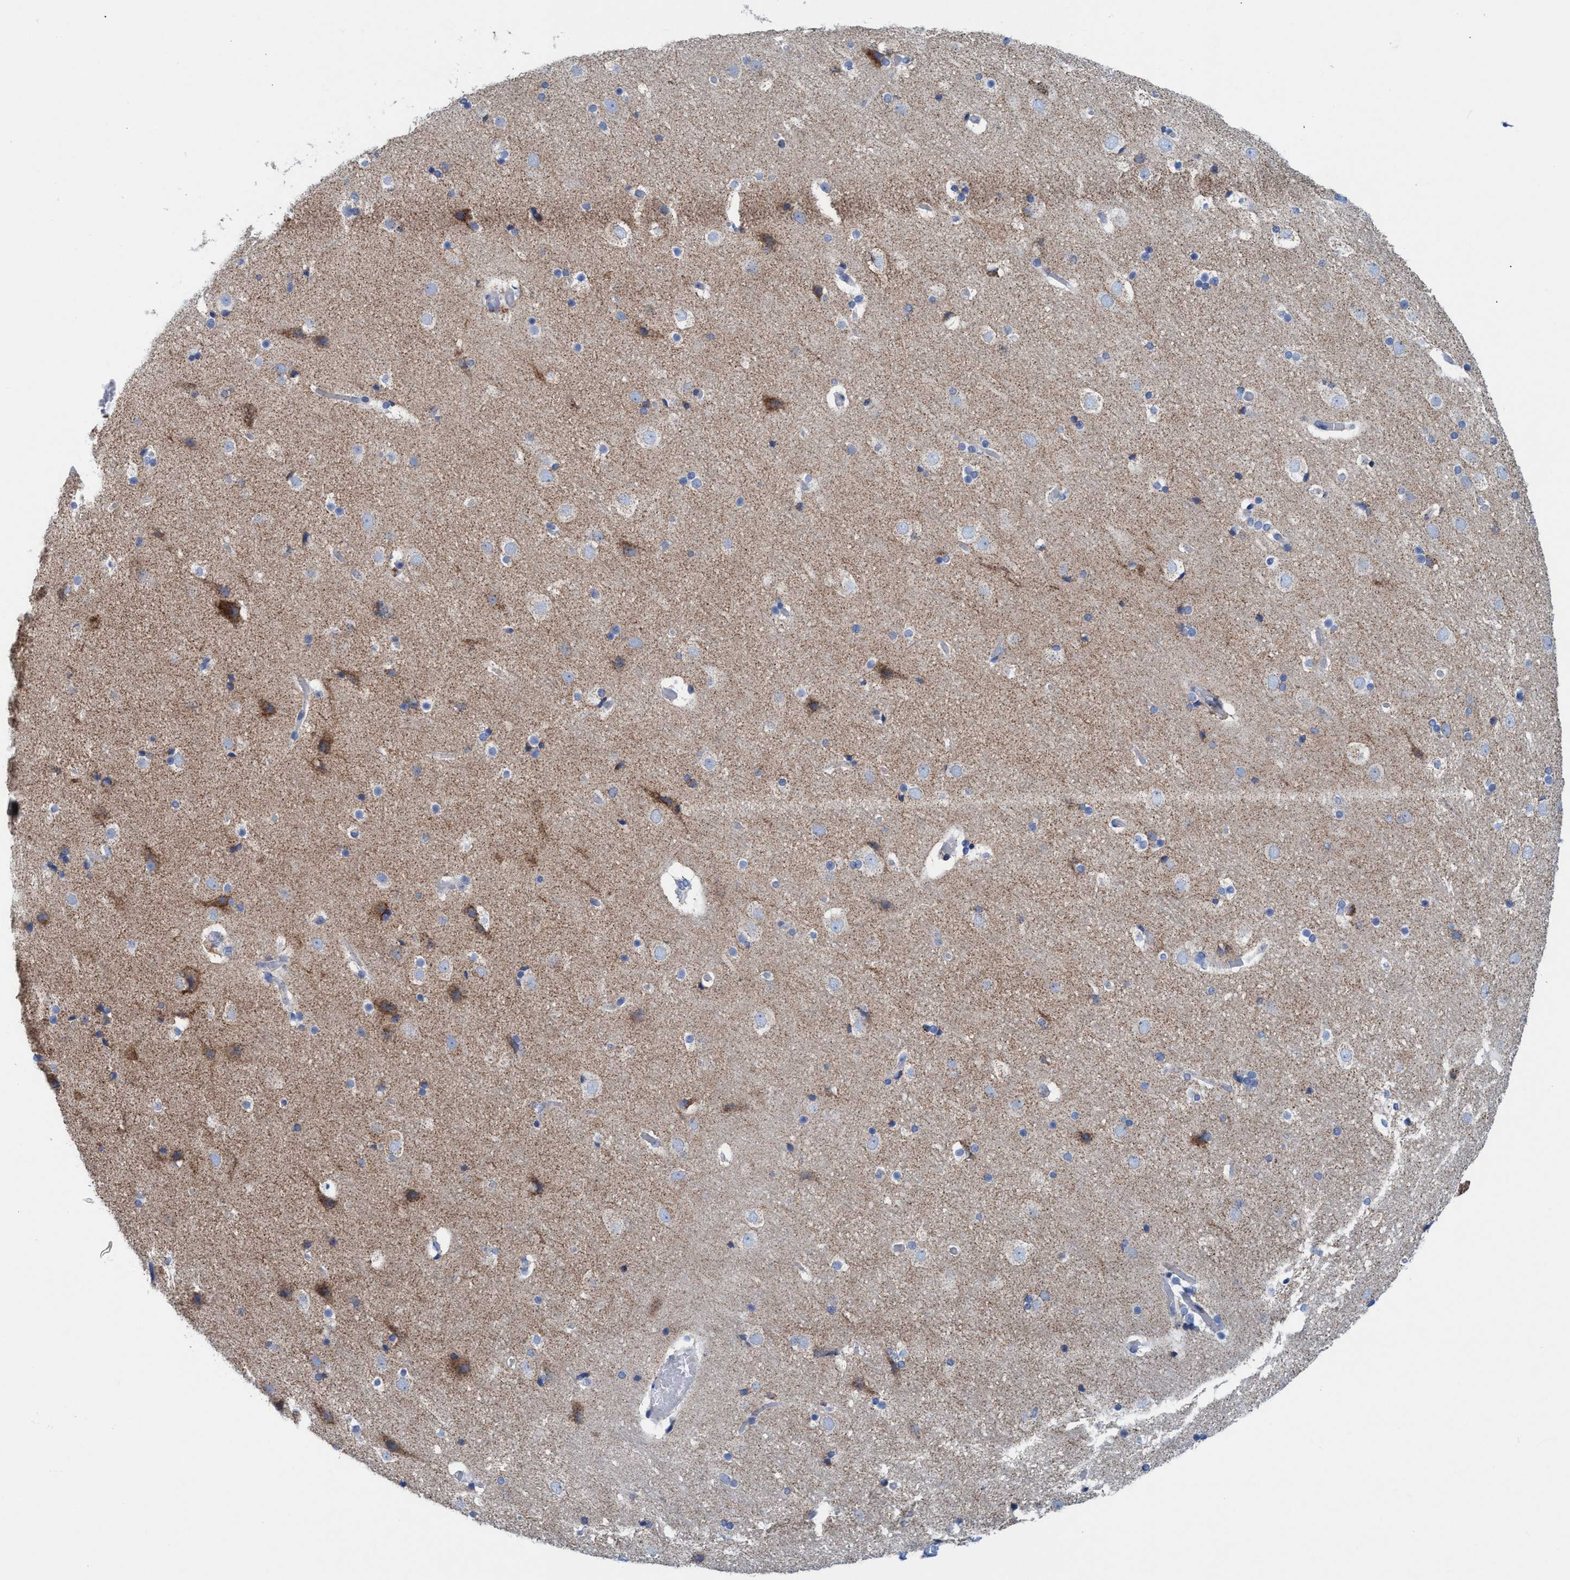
{"staining": {"intensity": "negative", "quantity": "none", "location": "none"}, "tissue": "cerebral cortex", "cell_type": "Endothelial cells", "image_type": "normal", "snomed": [{"axis": "morphology", "description": "Normal tissue, NOS"}, {"axis": "topography", "description": "Cerebral cortex"}], "caption": "Human cerebral cortex stained for a protein using immunohistochemistry displays no staining in endothelial cells.", "gene": "GGA3", "patient": {"sex": "male", "age": 57}}